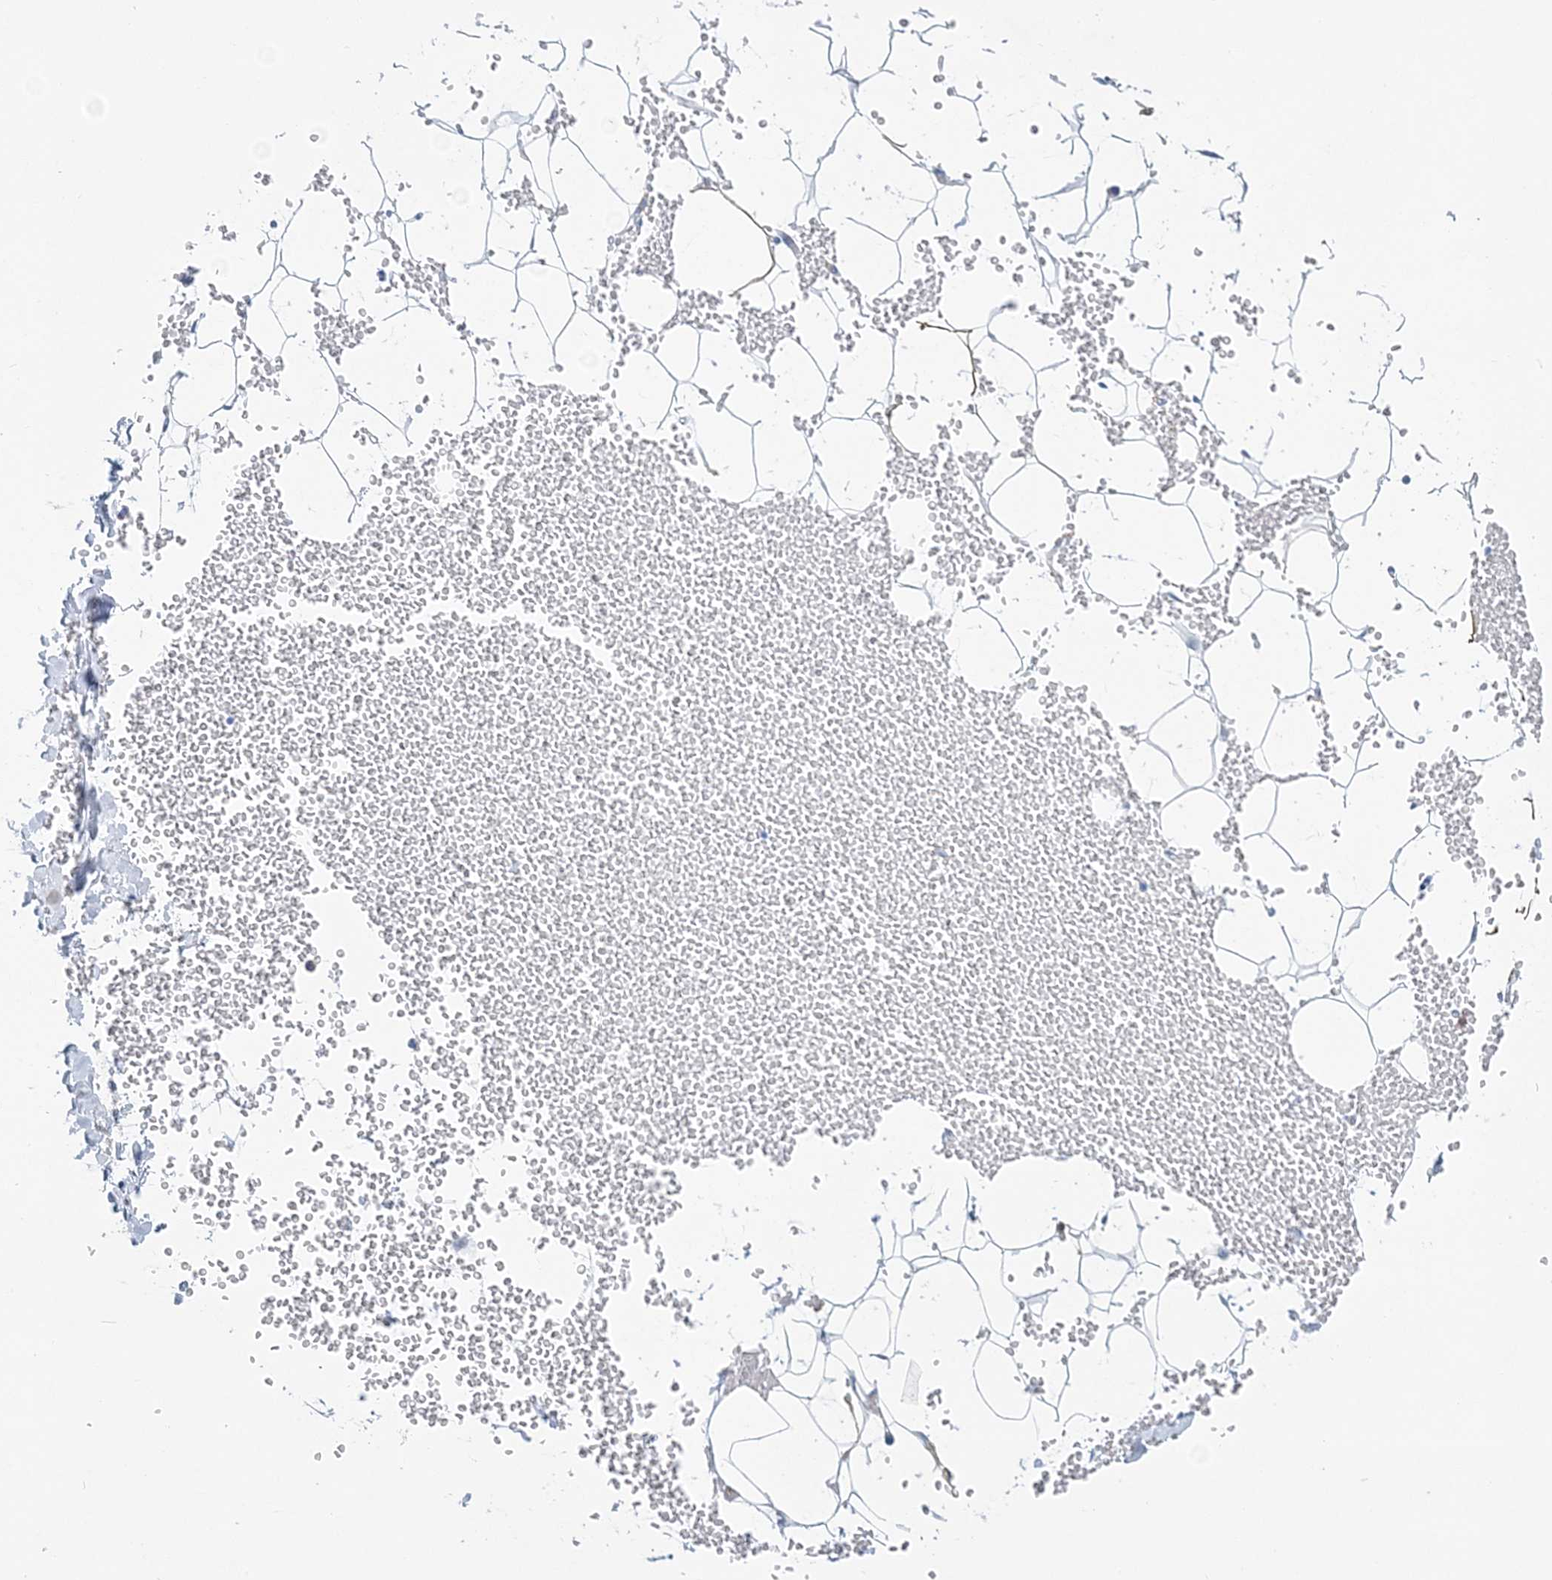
{"staining": {"intensity": "negative", "quantity": "none", "location": "none"}, "tissue": "adipose tissue", "cell_type": "Adipocytes", "image_type": "normal", "snomed": [{"axis": "morphology", "description": "Normal tissue, NOS"}, {"axis": "topography", "description": "Breast"}], "caption": "An immunohistochemistry (IHC) histopathology image of benign adipose tissue is shown. There is no staining in adipocytes of adipose tissue. Nuclei are stained in blue.", "gene": "NKX6", "patient": {"sex": "female", "age": 23}}